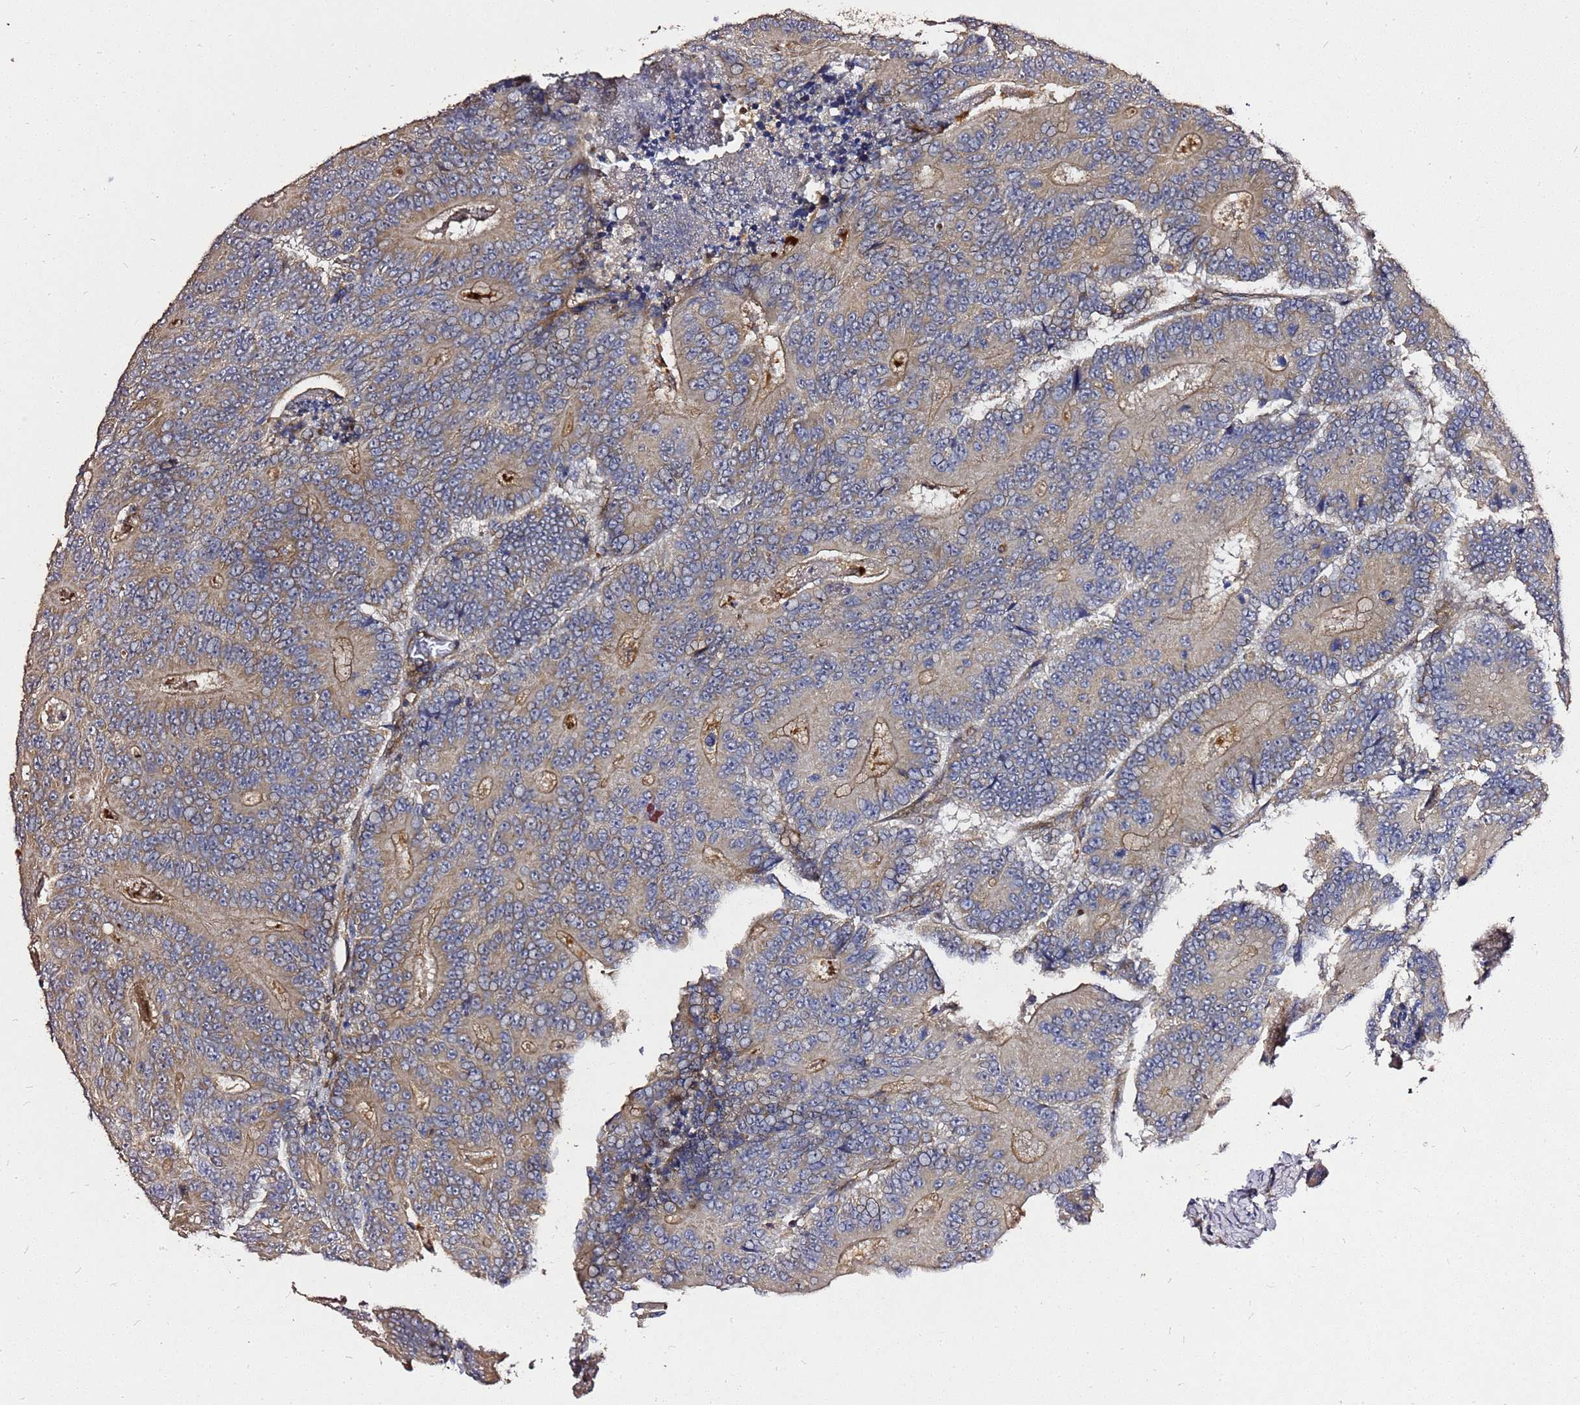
{"staining": {"intensity": "weak", "quantity": "25%-75%", "location": "cytoplasmic/membranous"}, "tissue": "colorectal cancer", "cell_type": "Tumor cells", "image_type": "cancer", "snomed": [{"axis": "morphology", "description": "Adenocarcinoma, NOS"}, {"axis": "topography", "description": "Colon"}], "caption": "There is low levels of weak cytoplasmic/membranous staining in tumor cells of colorectal adenocarcinoma, as demonstrated by immunohistochemical staining (brown color).", "gene": "RSPRY1", "patient": {"sex": "male", "age": 83}}